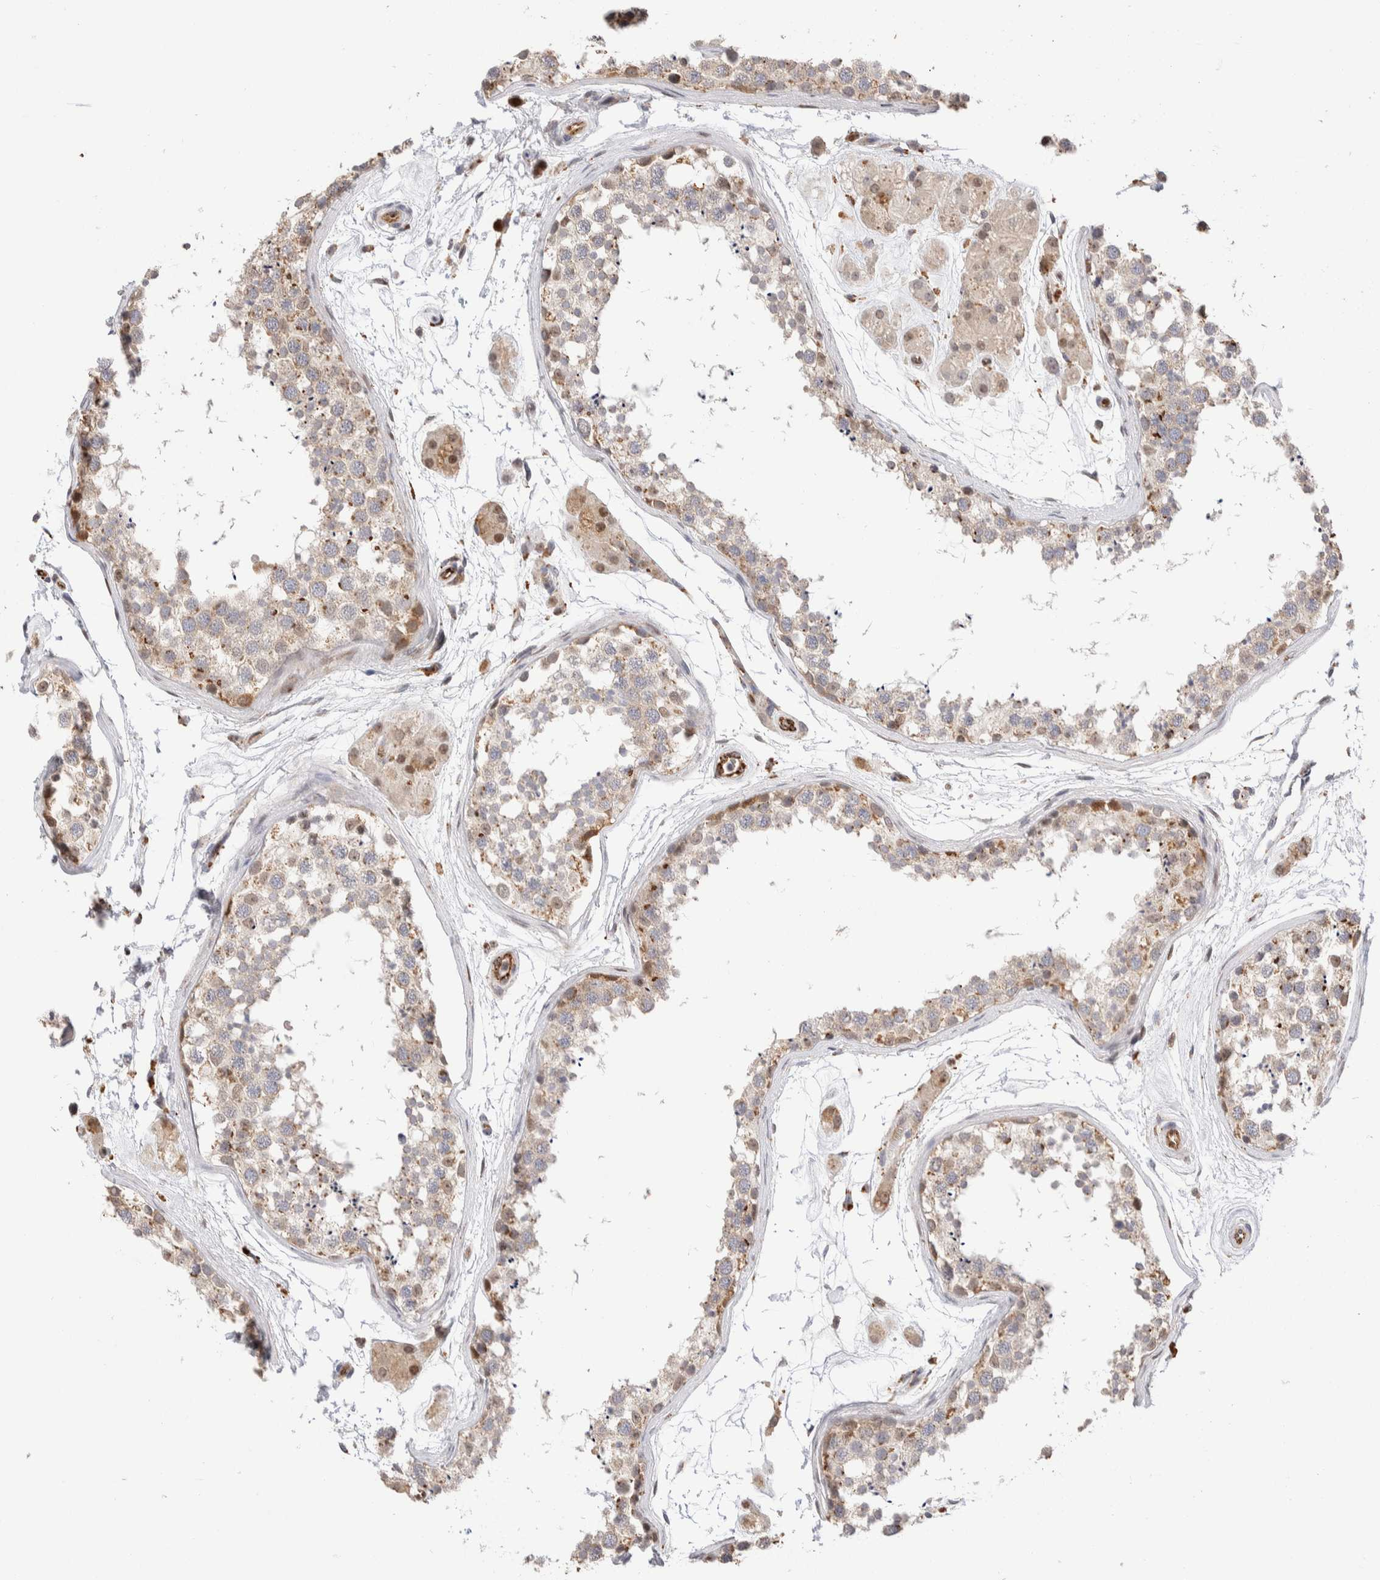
{"staining": {"intensity": "moderate", "quantity": "25%-75%", "location": "cytoplasmic/membranous,nuclear"}, "tissue": "testis", "cell_type": "Cells in seminiferous ducts", "image_type": "normal", "snomed": [{"axis": "morphology", "description": "Normal tissue, NOS"}, {"axis": "topography", "description": "Testis"}], "caption": "This micrograph displays immunohistochemistry staining of unremarkable human testis, with medium moderate cytoplasmic/membranous,nuclear positivity in about 25%-75% of cells in seminiferous ducts.", "gene": "NSMAF", "patient": {"sex": "male", "age": 56}}